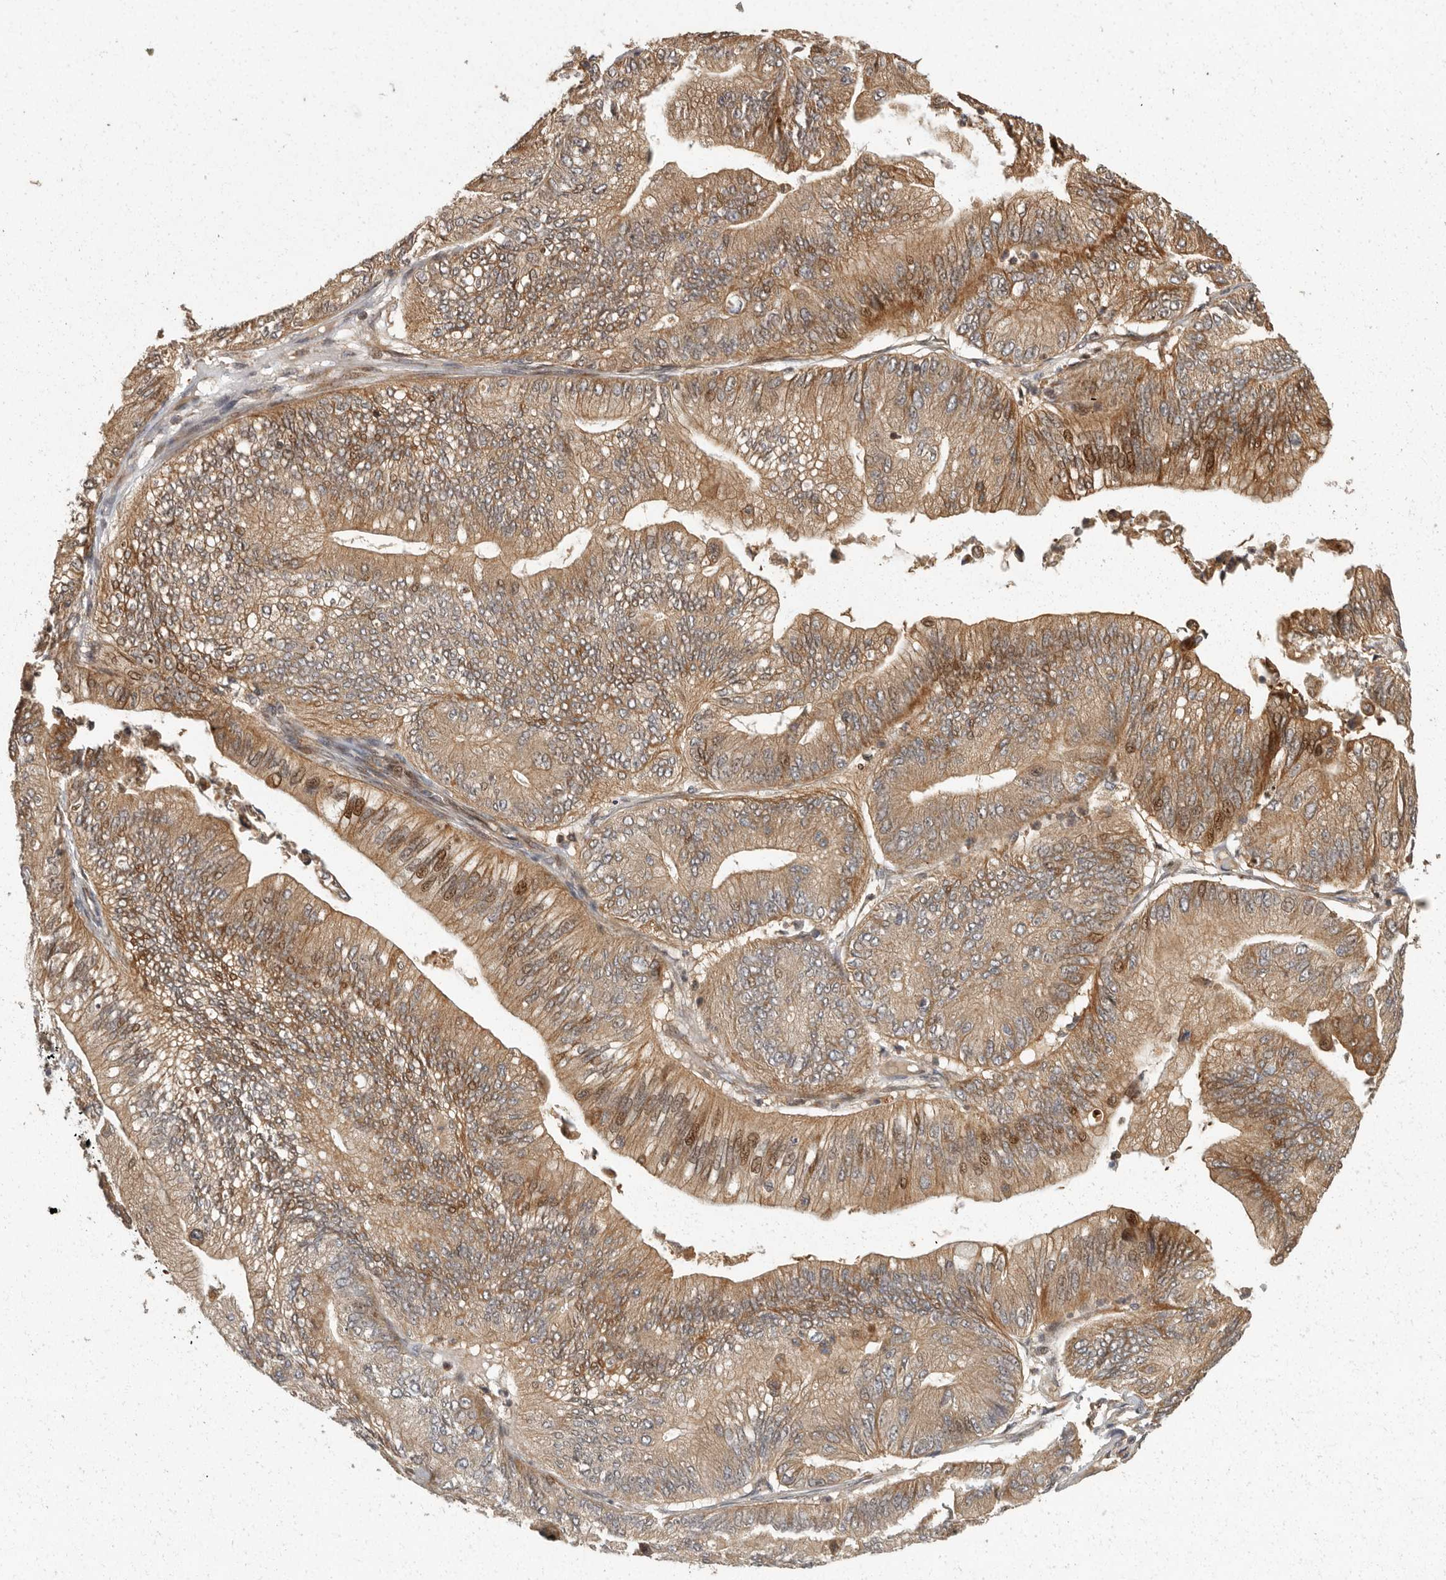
{"staining": {"intensity": "moderate", "quantity": ">75%", "location": "cytoplasmic/membranous,nuclear"}, "tissue": "ovarian cancer", "cell_type": "Tumor cells", "image_type": "cancer", "snomed": [{"axis": "morphology", "description": "Cystadenocarcinoma, mucinous, NOS"}, {"axis": "topography", "description": "Ovary"}], "caption": "An image showing moderate cytoplasmic/membranous and nuclear staining in about >75% of tumor cells in ovarian mucinous cystadenocarcinoma, as visualized by brown immunohistochemical staining.", "gene": "SWT1", "patient": {"sex": "female", "age": 61}}